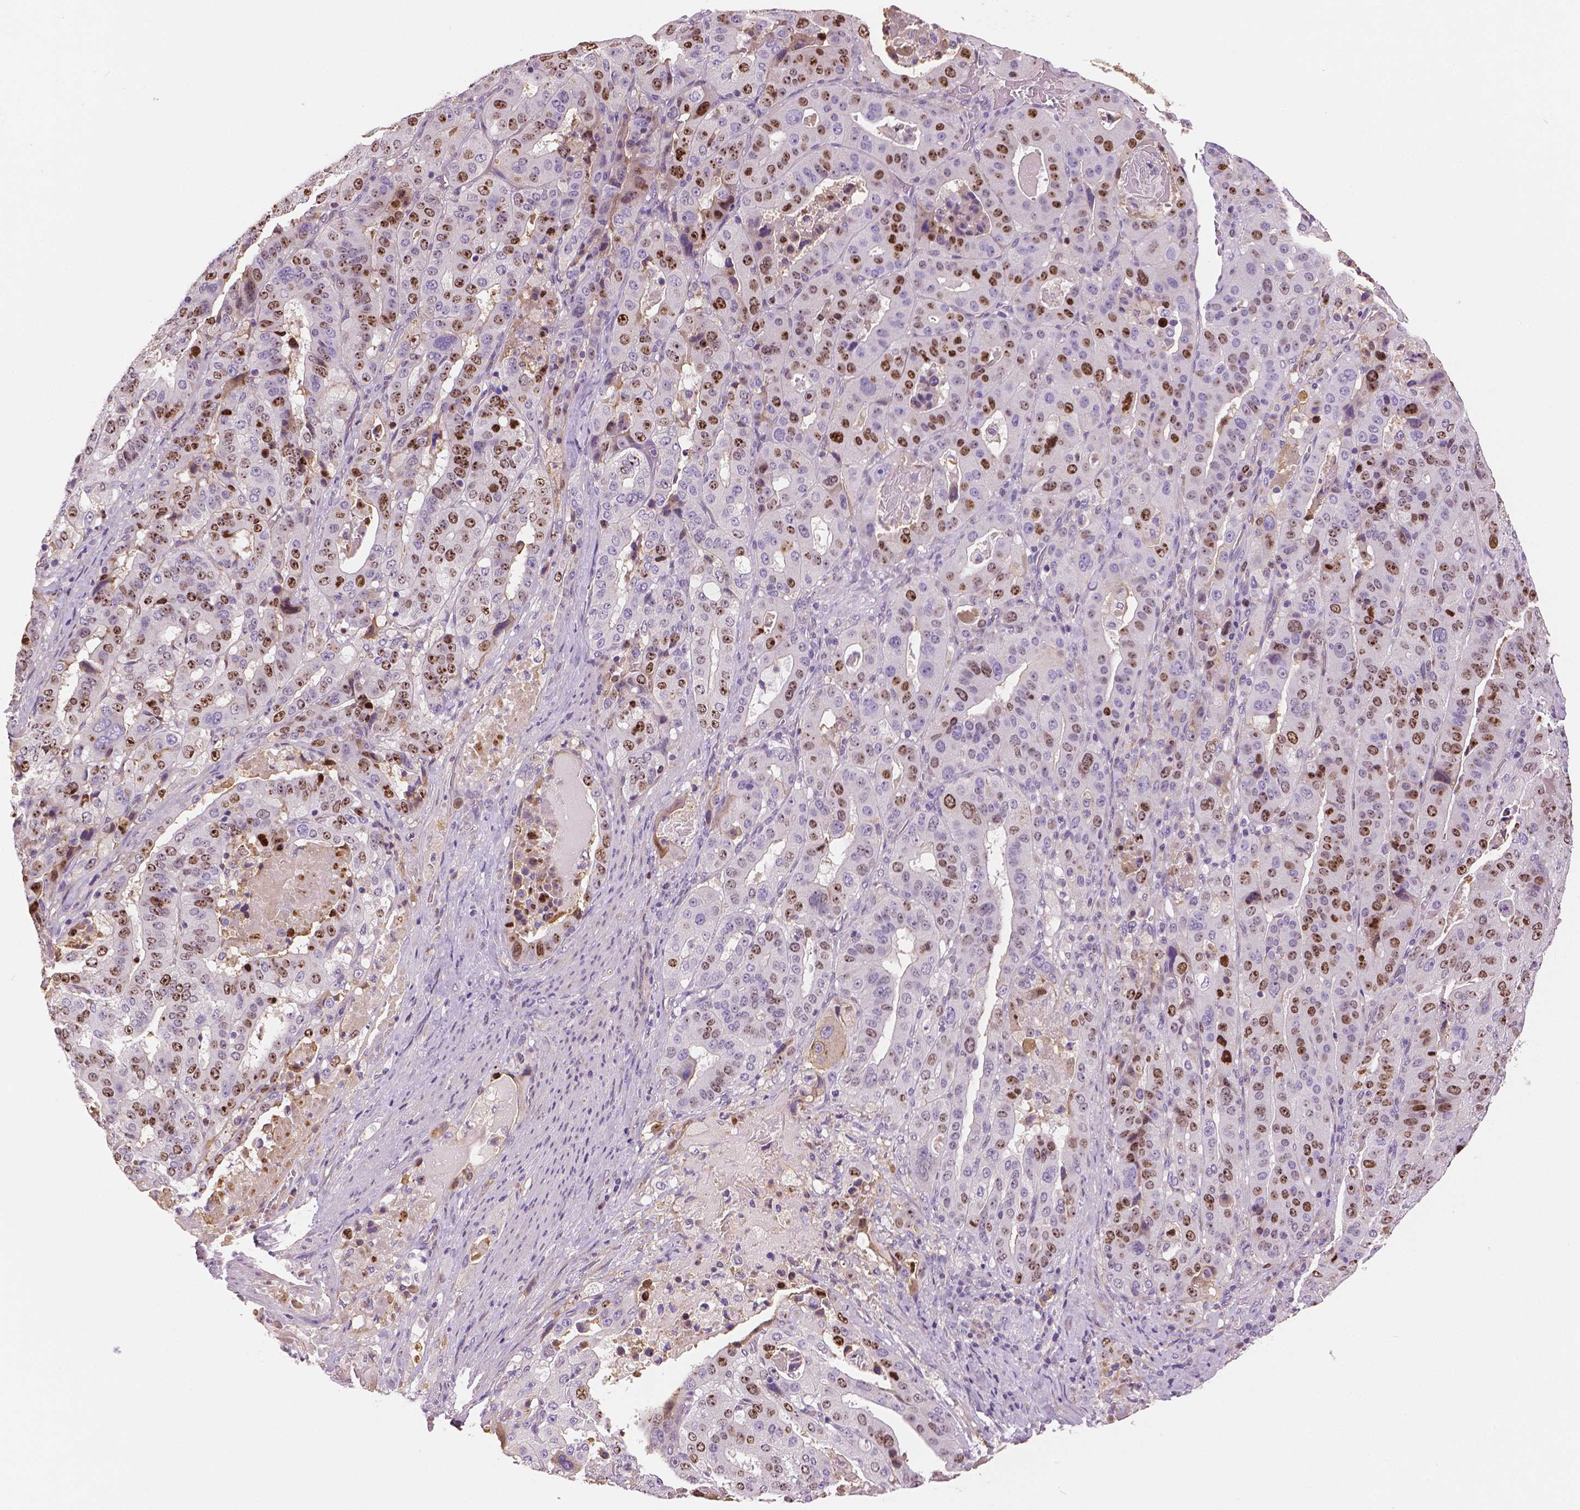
{"staining": {"intensity": "moderate", "quantity": "25%-75%", "location": "nuclear"}, "tissue": "stomach cancer", "cell_type": "Tumor cells", "image_type": "cancer", "snomed": [{"axis": "morphology", "description": "Adenocarcinoma, NOS"}, {"axis": "topography", "description": "Stomach"}], "caption": "Immunohistochemical staining of stomach cancer (adenocarcinoma) reveals moderate nuclear protein staining in about 25%-75% of tumor cells.", "gene": "MKI67", "patient": {"sex": "male", "age": 48}}